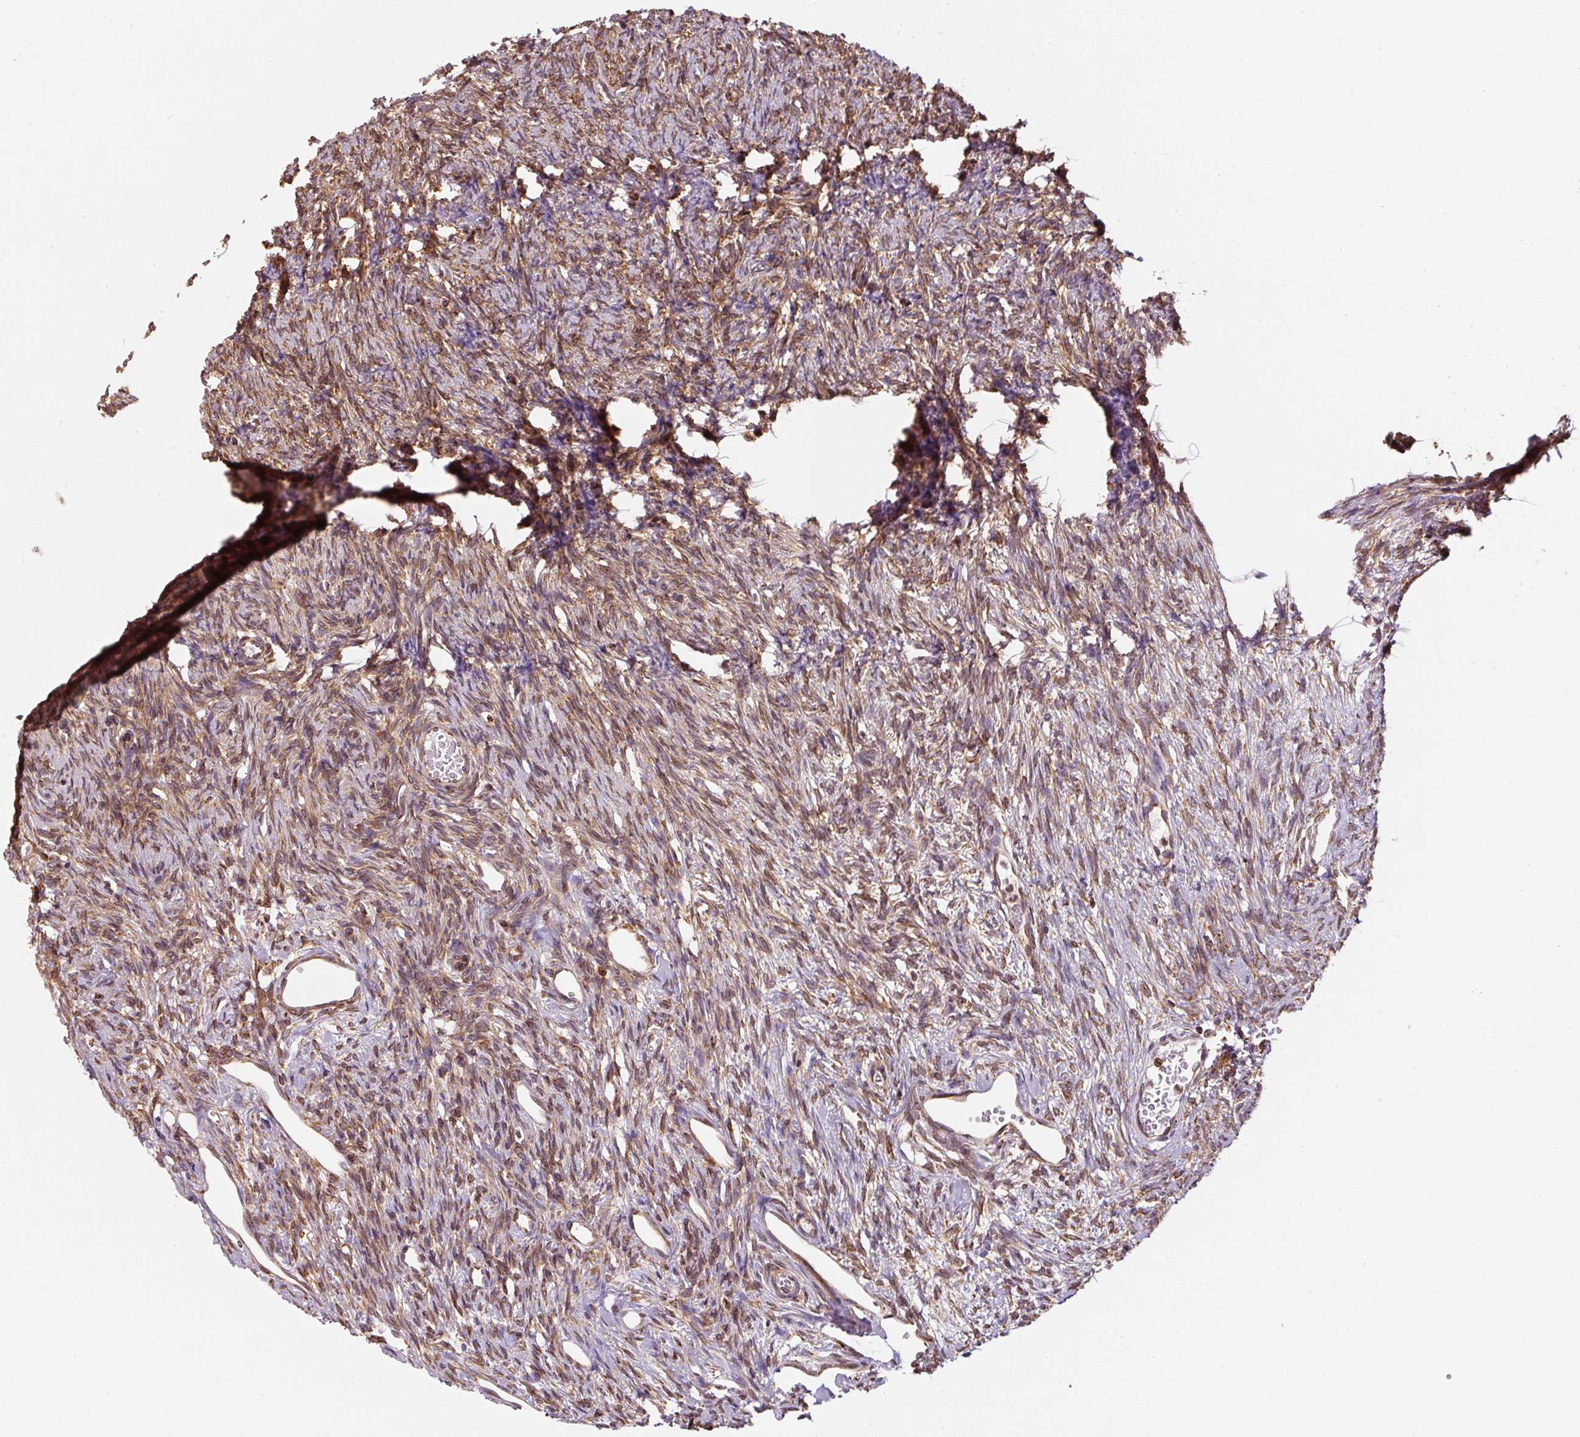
{"staining": {"intensity": "moderate", "quantity": ">75%", "location": "cytoplasmic/membranous"}, "tissue": "ovary", "cell_type": "Follicle cells", "image_type": "normal", "snomed": [{"axis": "morphology", "description": "Normal tissue, NOS"}, {"axis": "topography", "description": "Ovary"}], "caption": "Moderate cytoplasmic/membranous expression for a protein is identified in approximately >75% of follicle cells of normal ovary using immunohistochemistry.", "gene": "PRKCSH", "patient": {"sex": "female", "age": 33}}